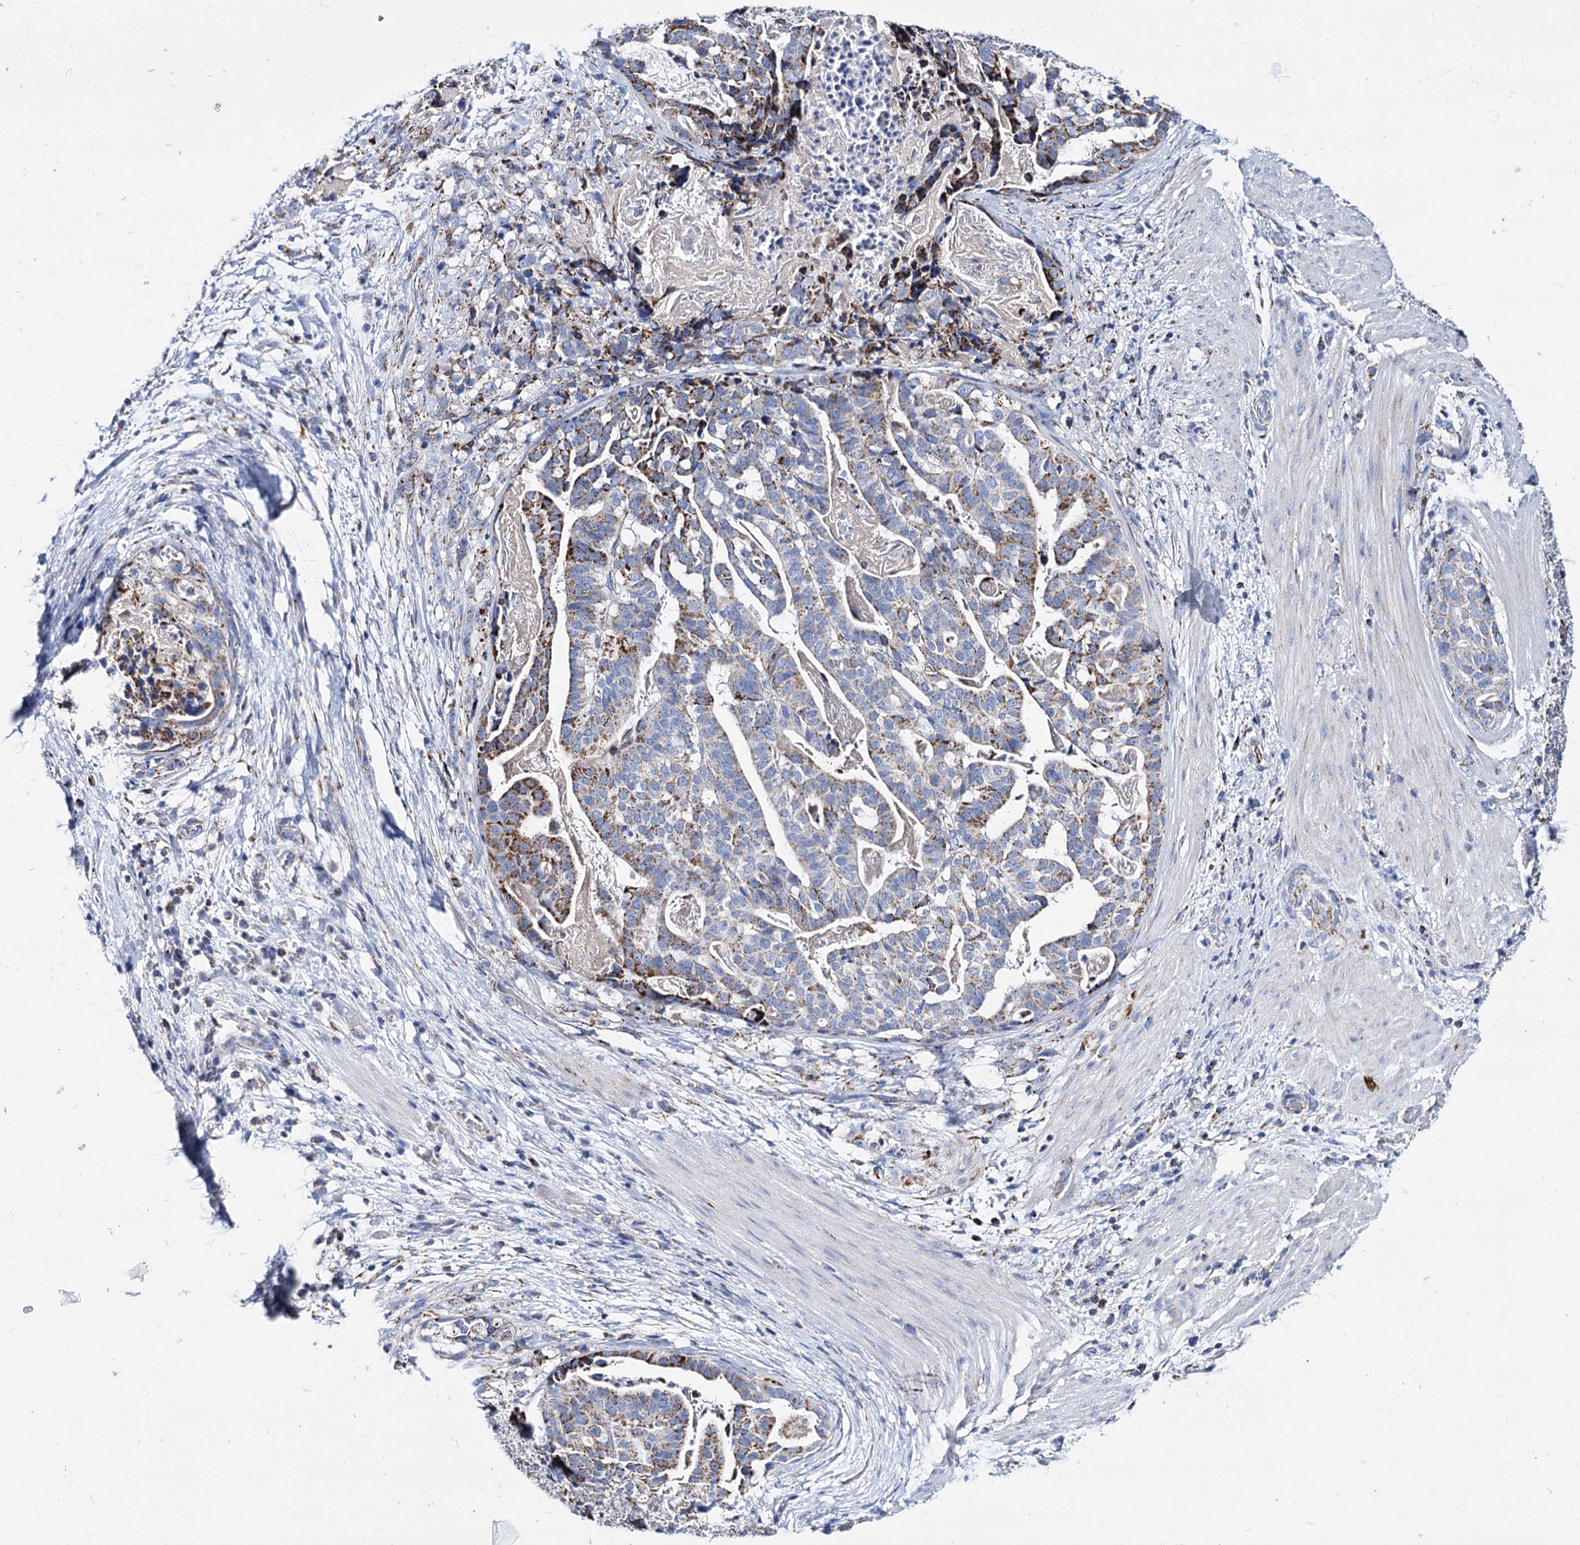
{"staining": {"intensity": "moderate", "quantity": ">75%", "location": "cytoplasmic/membranous"}, "tissue": "stomach cancer", "cell_type": "Tumor cells", "image_type": "cancer", "snomed": [{"axis": "morphology", "description": "Adenocarcinoma, NOS"}, {"axis": "topography", "description": "Stomach"}], "caption": "Protein expression analysis of human stomach cancer (adenocarcinoma) reveals moderate cytoplasmic/membranous positivity in approximately >75% of tumor cells.", "gene": "UBASH3B", "patient": {"sex": "male", "age": 48}}